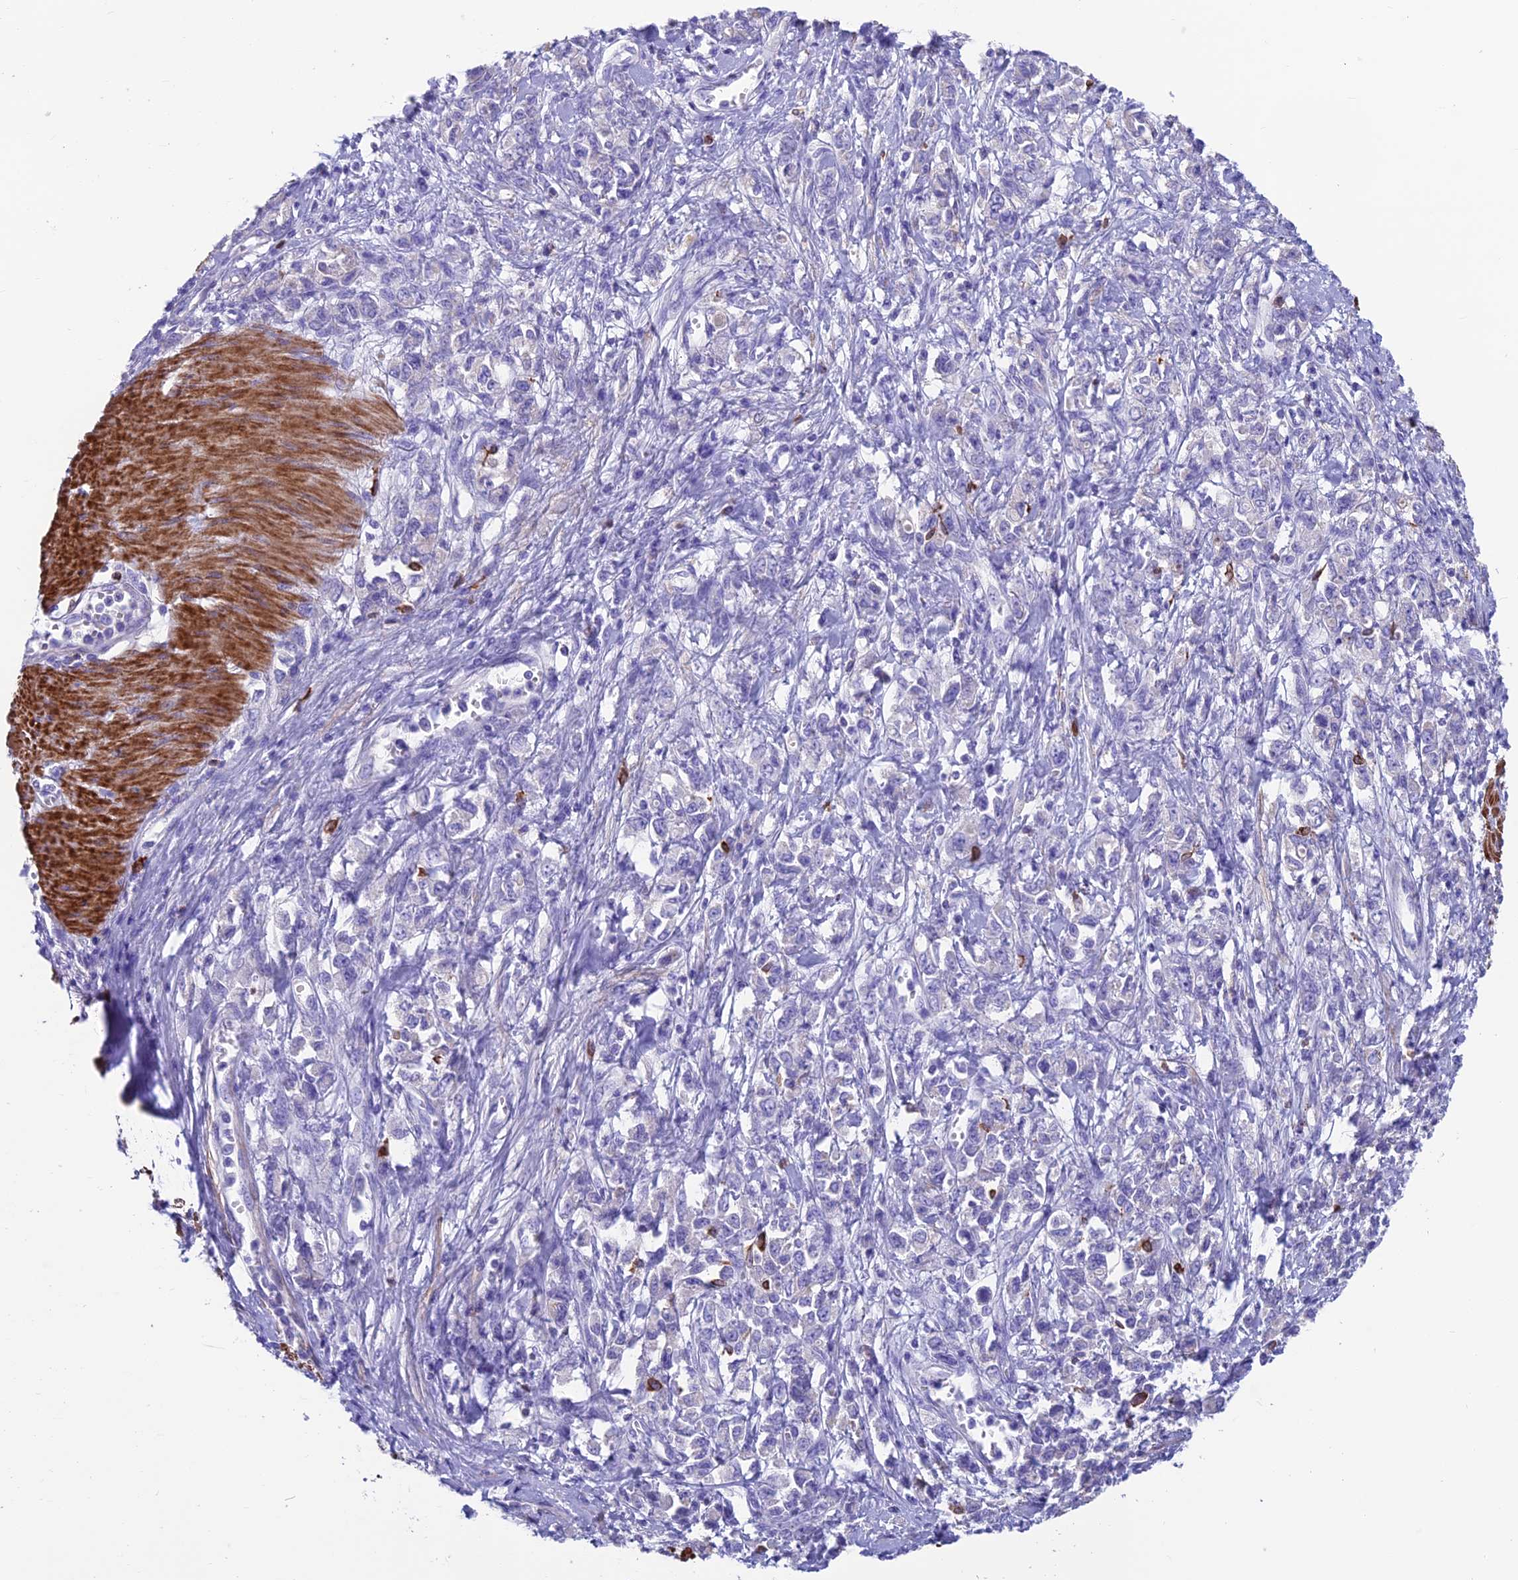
{"staining": {"intensity": "negative", "quantity": "none", "location": "none"}, "tissue": "stomach cancer", "cell_type": "Tumor cells", "image_type": "cancer", "snomed": [{"axis": "morphology", "description": "Adenocarcinoma, NOS"}, {"axis": "topography", "description": "Stomach"}], "caption": "Image shows no protein positivity in tumor cells of adenocarcinoma (stomach) tissue.", "gene": "GNG11", "patient": {"sex": "female", "age": 76}}